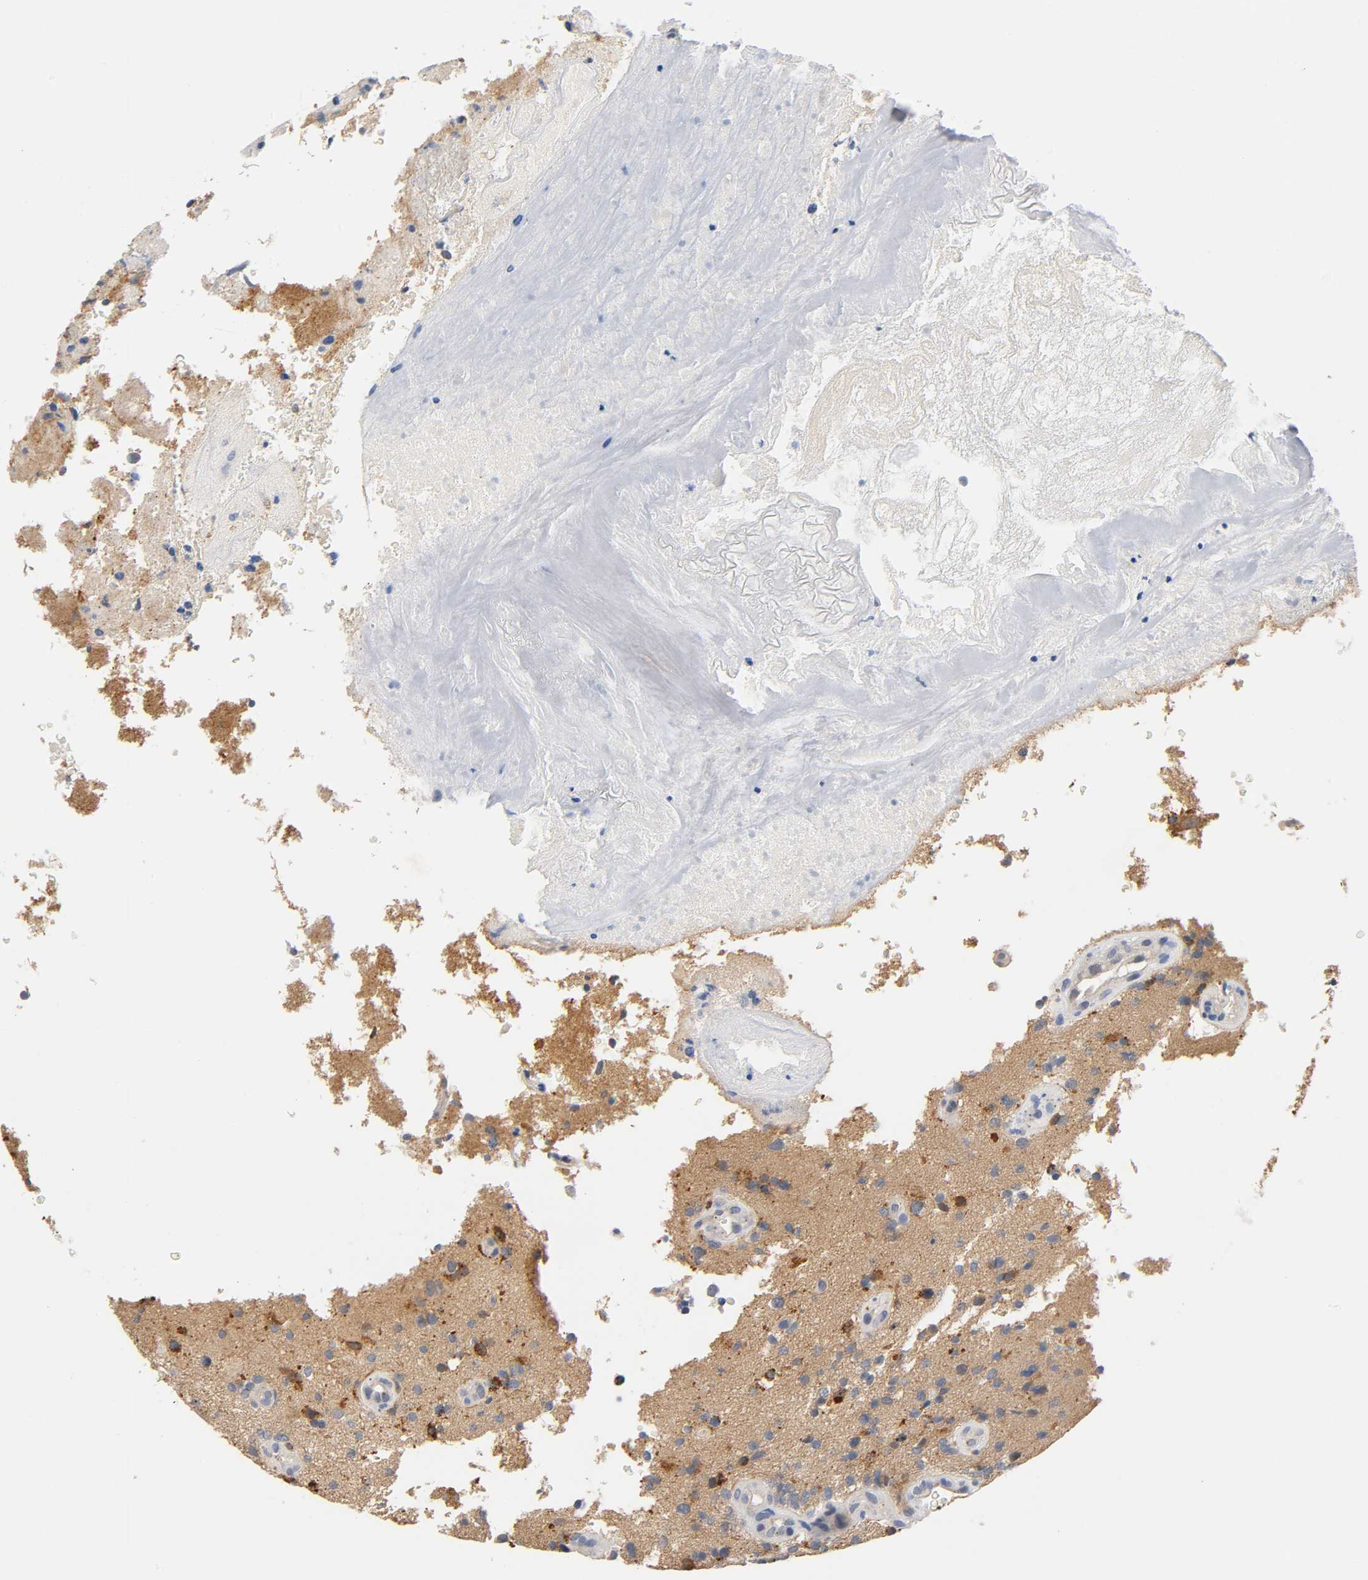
{"staining": {"intensity": "weak", "quantity": "25%-75%", "location": "cytoplasmic/membranous"}, "tissue": "glioma", "cell_type": "Tumor cells", "image_type": "cancer", "snomed": [{"axis": "morphology", "description": "Normal tissue, NOS"}, {"axis": "morphology", "description": "Glioma, malignant, High grade"}, {"axis": "topography", "description": "Cerebral cortex"}], "caption": "Glioma stained with DAB (3,3'-diaminobenzidine) IHC displays low levels of weak cytoplasmic/membranous expression in approximately 25%-75% of tumor cells. (brown staining indicates protein expression, while blue staining denotes nuclei).", "gene": "UCKL1", "patient": {"sex": "male", "age": 75}}